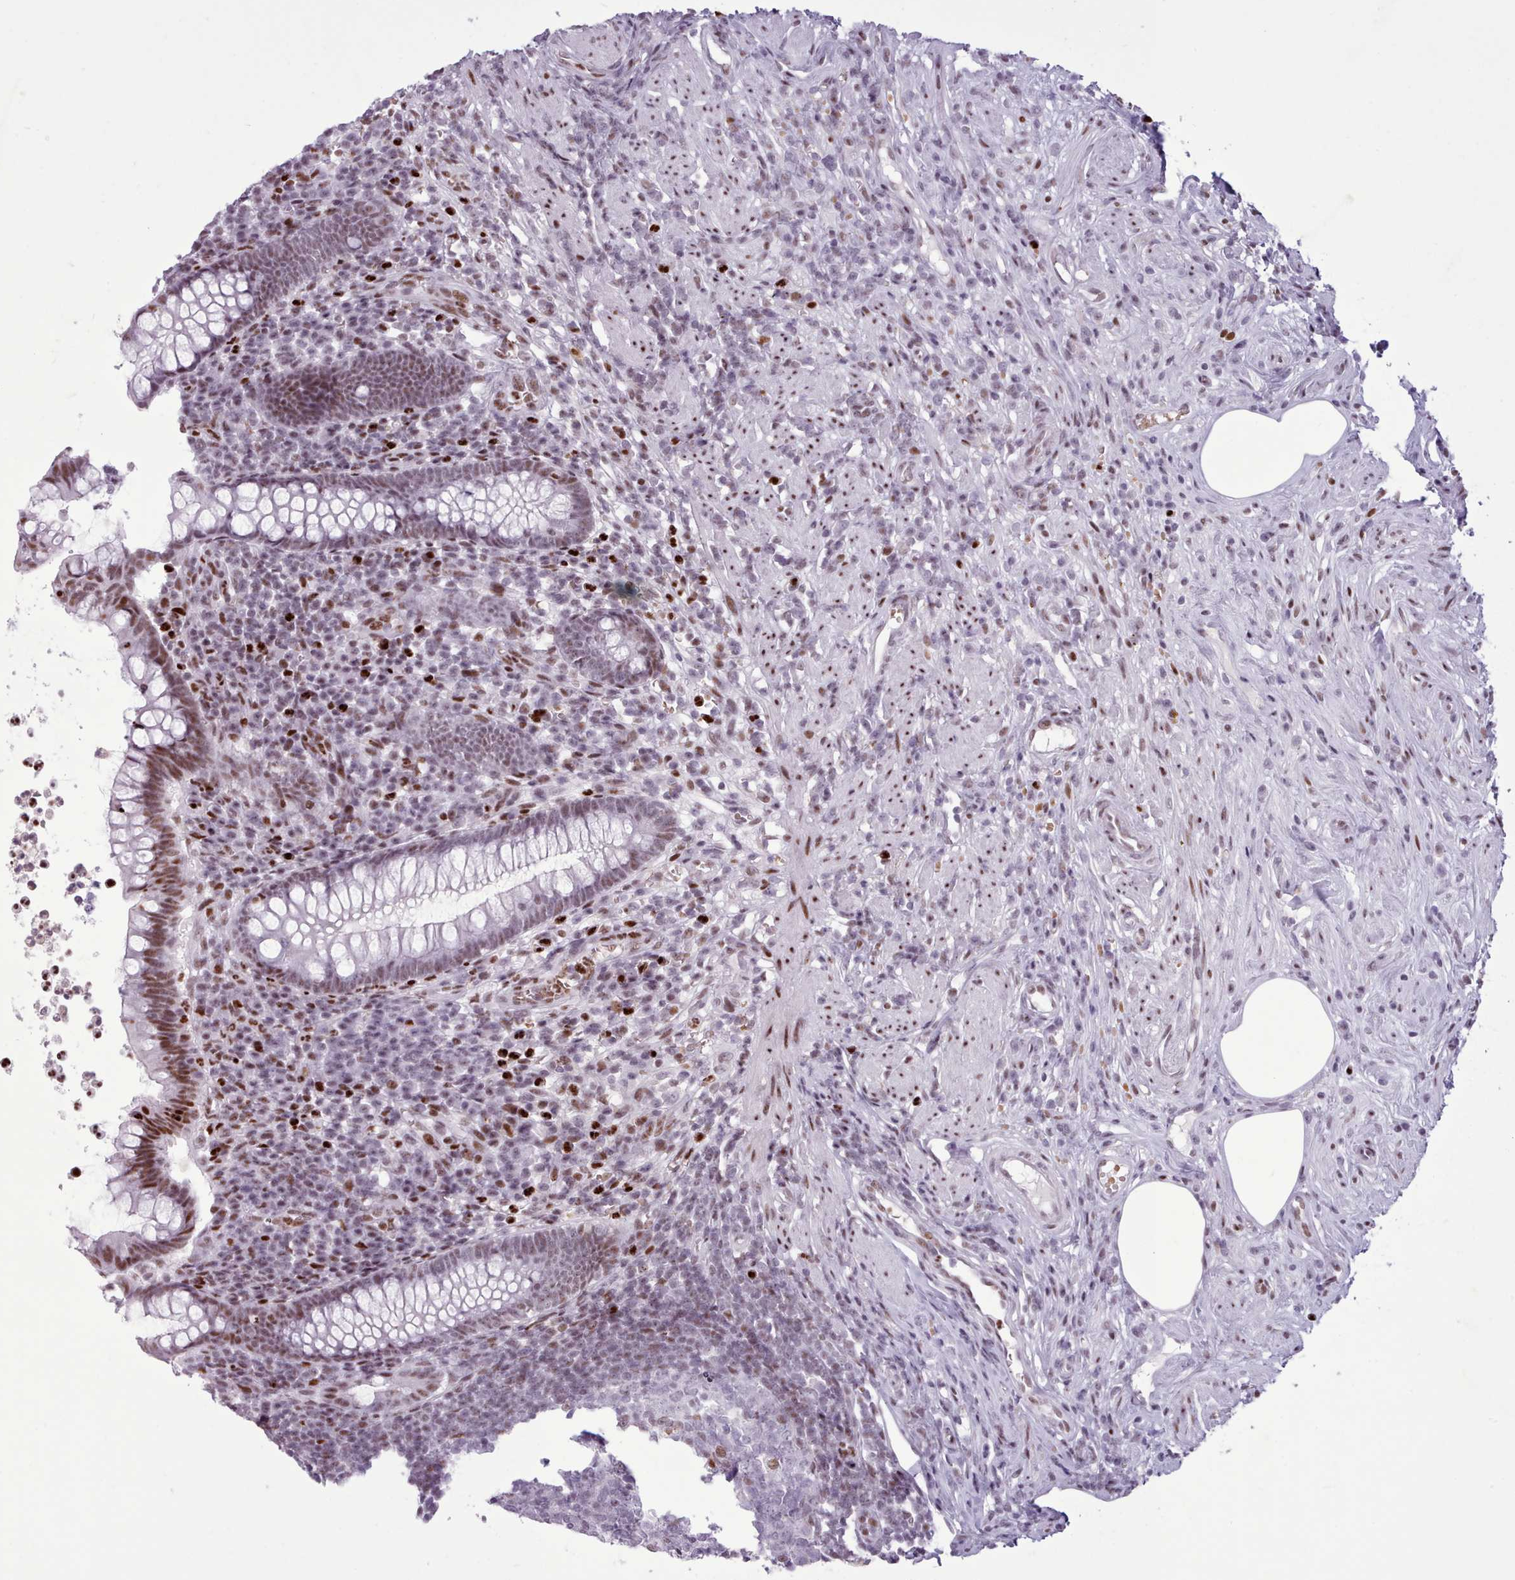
{"staining": {"intensity": "moderate", "quantity": "25%-75%", "location": "nuclear"}, "tissue": "appendix", "cell_type": "Glandular cells", "image_type": "normal", "snomed": [{"axis": "morphology", "description": "Normal tissue, NOS"}, {"axis": "topography", "description": "Appendix"}], "caption": "A brown stain labels moderate nuclear staining of a protein in glandular cells of unremarkable human appendix. (Brightfield microscopy of DAB IHC at high magnification).", "gene": "SRSF4", "patient": {"sex": "female", "age": 56}}